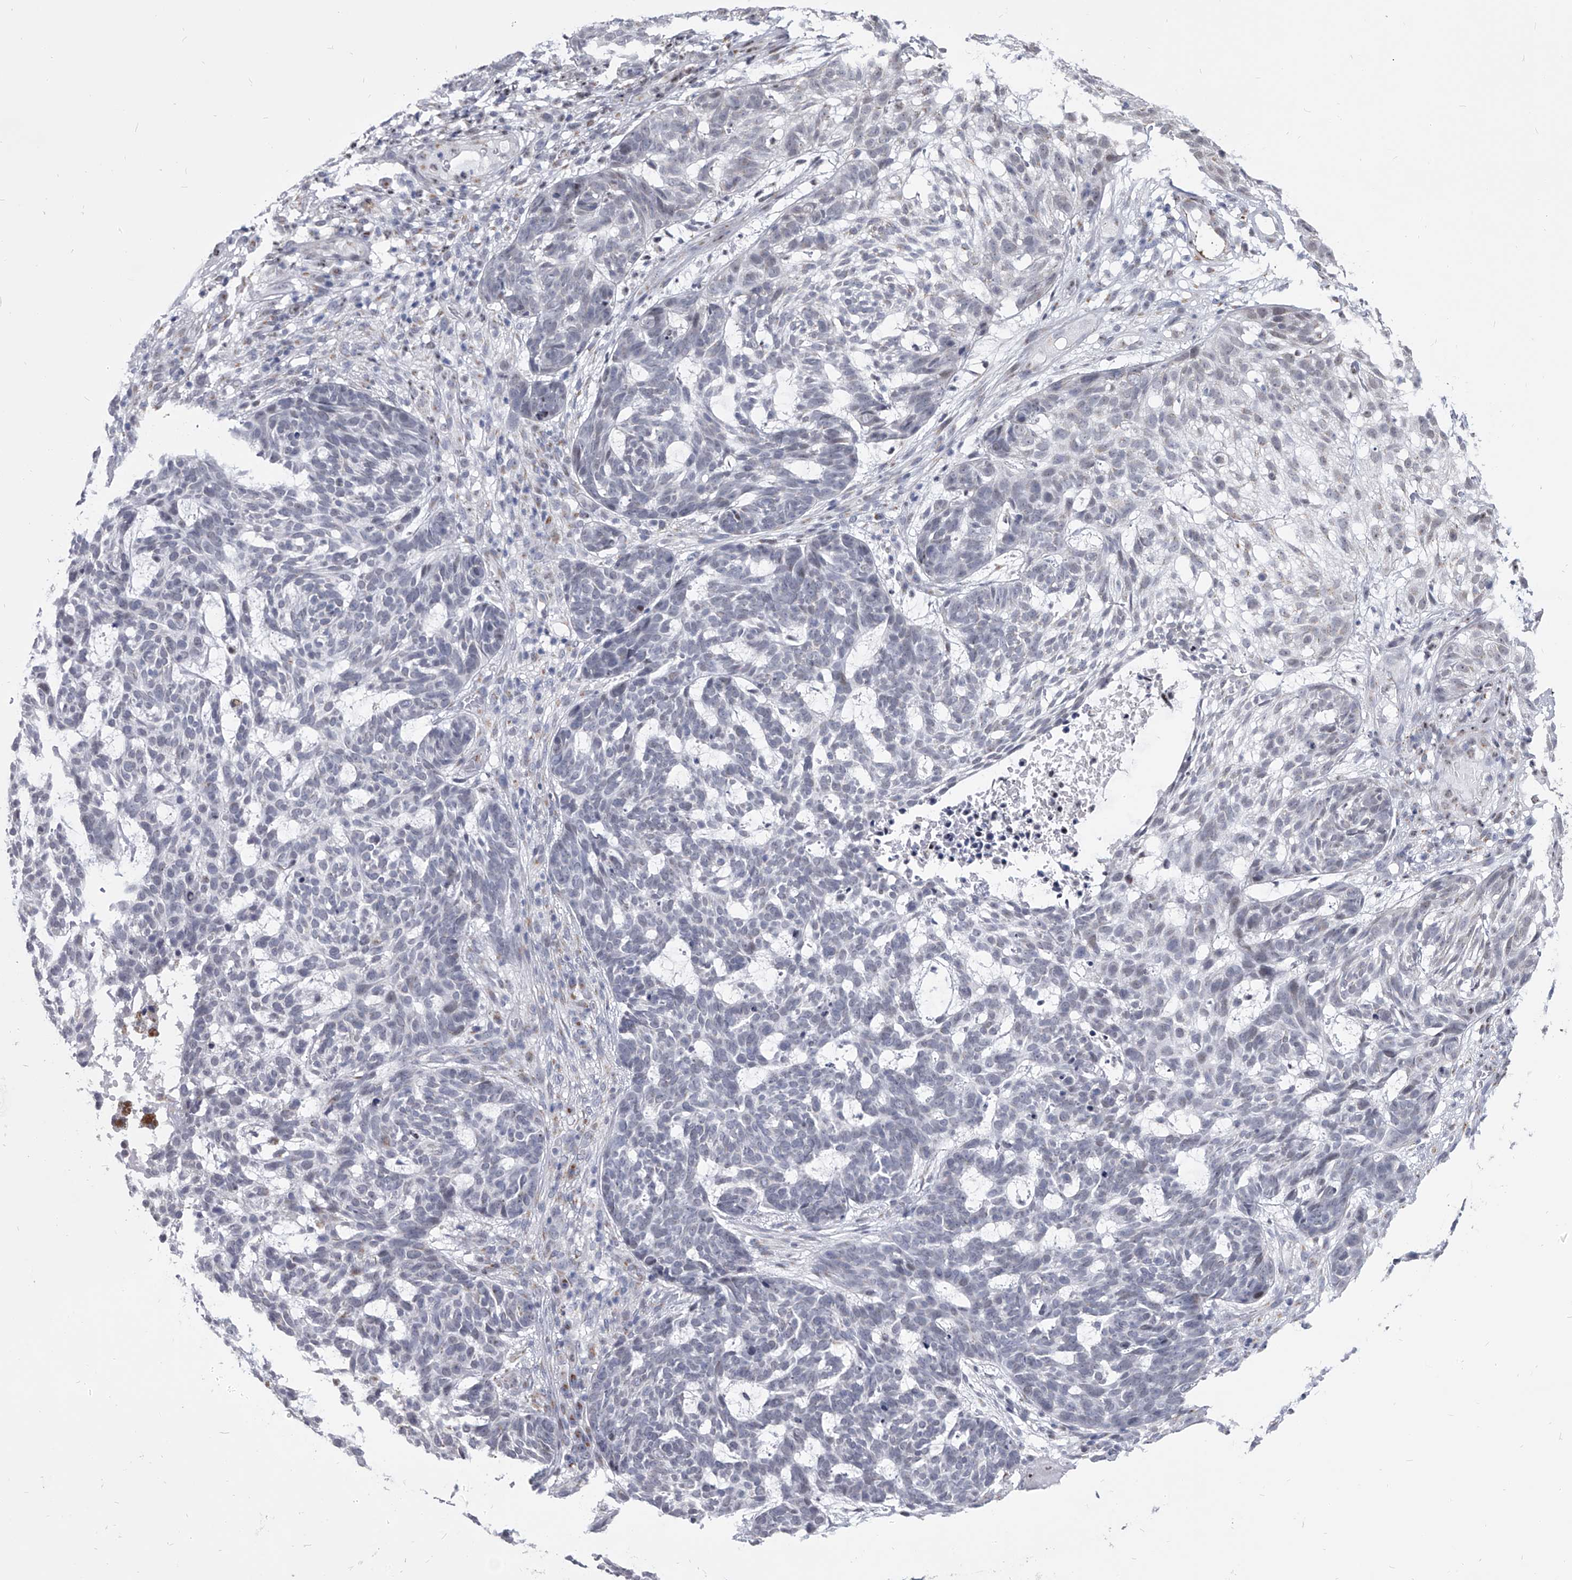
{"staining": {"intensity": "negative", "quantity": "none", "location": "none"}, "tissue": "skin cancer", "cell_type": "Tumor cells", "image_type": "cancer", "snomed": [{"axis": "morphology", "description": "Basal cell carcinoma"}, {"axis": "topography", "description": "Skin"}], "caption": "Histopathology image shows no significant protein expression in tumor cells of skin basal cell carcinoma.", "gene": "EVA1C", "patient": {"sex": "male", "age": 85}}